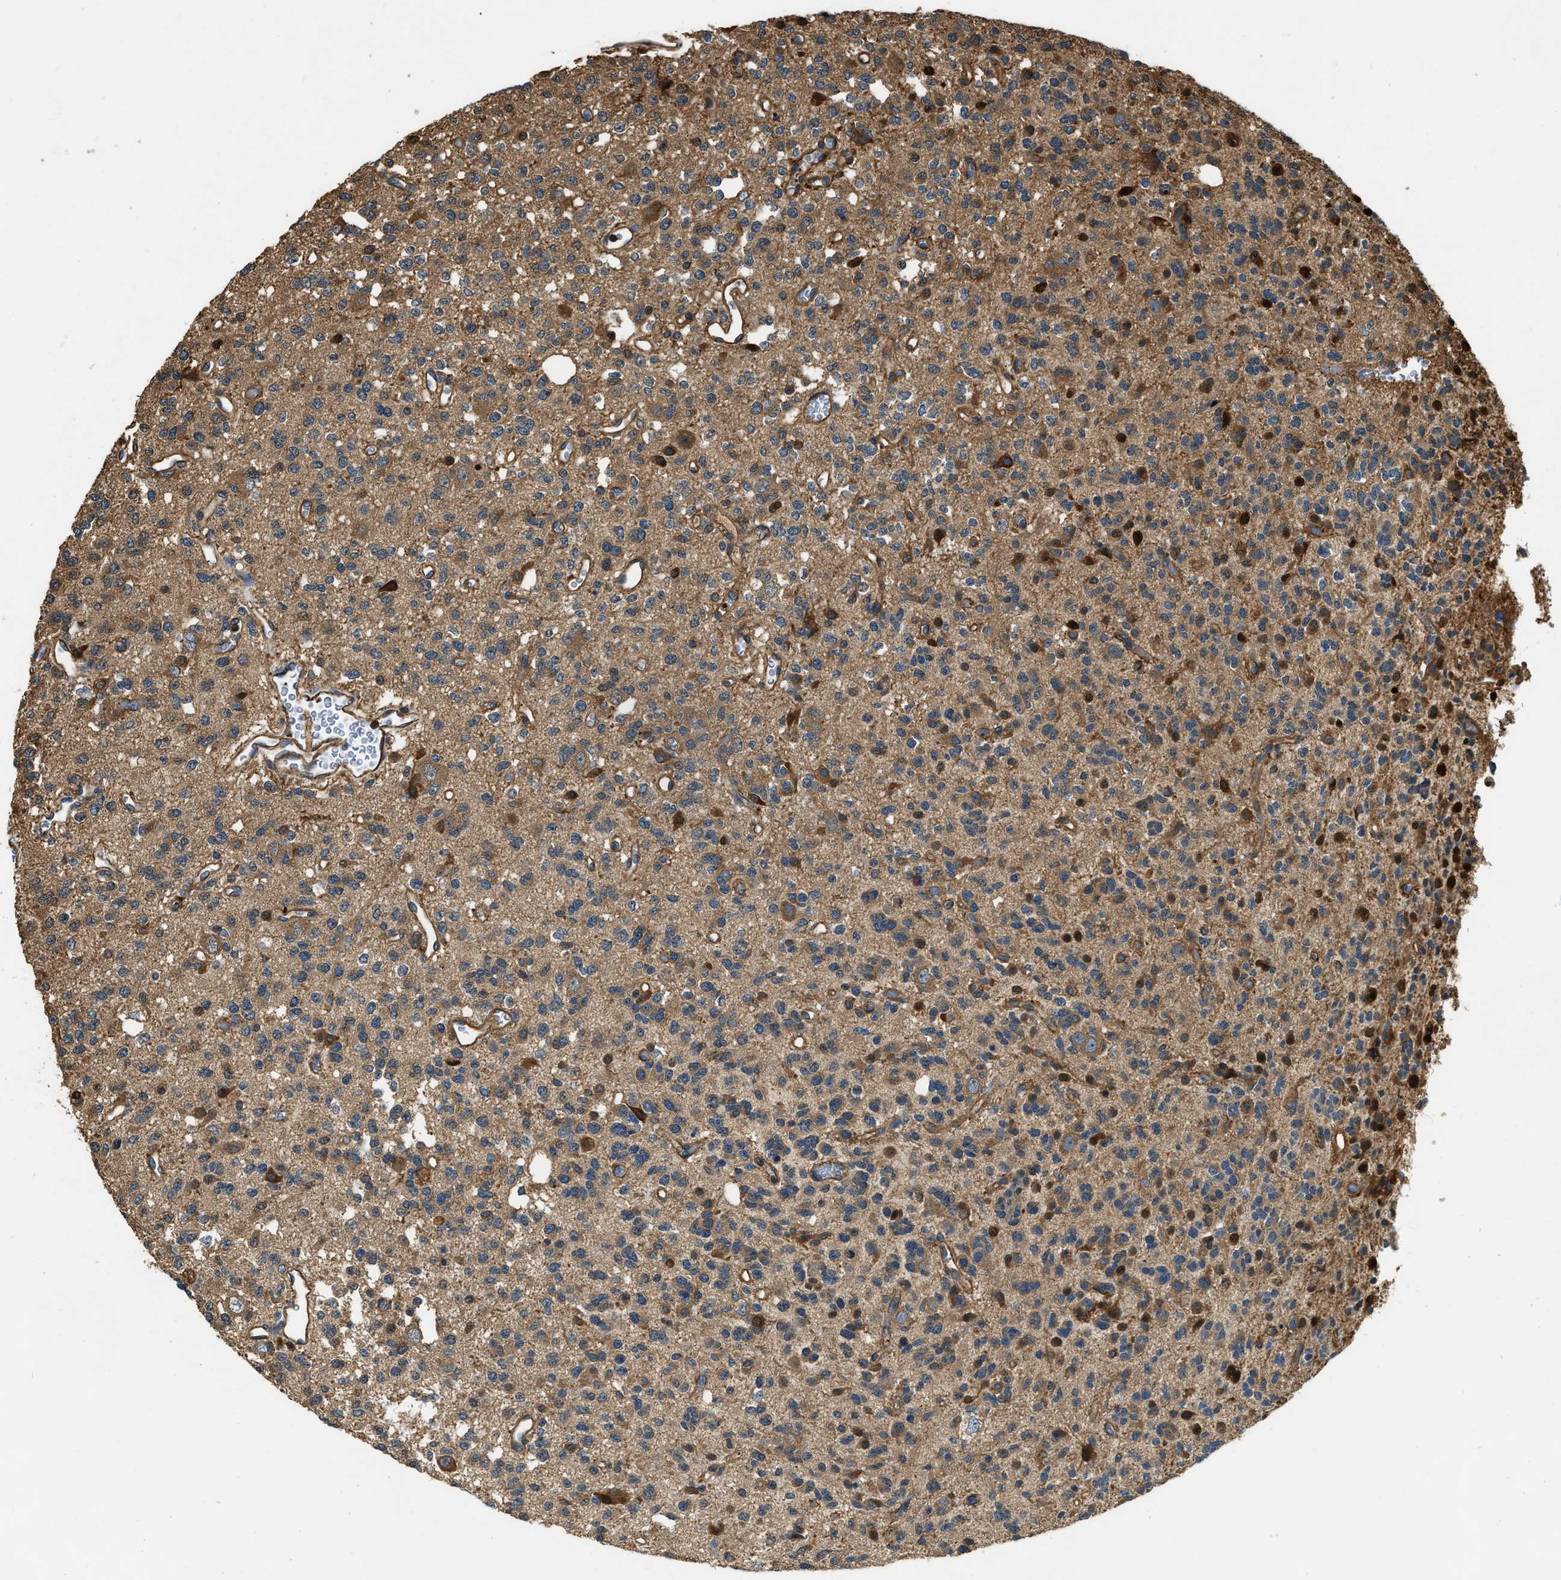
{"staining": {"intensity": "moderate", "quantity": ">75%", "location": "cytoplasmic/membranous"}, "tissue": "glioma", "cell_type": "Tumor cells", "image_type": "cancer", "snomed": [{"axis": "morphology", "description": "Glioma, malignant, Low grade"}, {"axis": "topography", "description": "Brain"}], "caption": "A brown stain shows moderate cytoplasmic/membranous expression of a protein in human malignant glioma (low-grade) tumor cells.", "gene": "YARS1", "patient": {"sex": "male", "age": 38}}